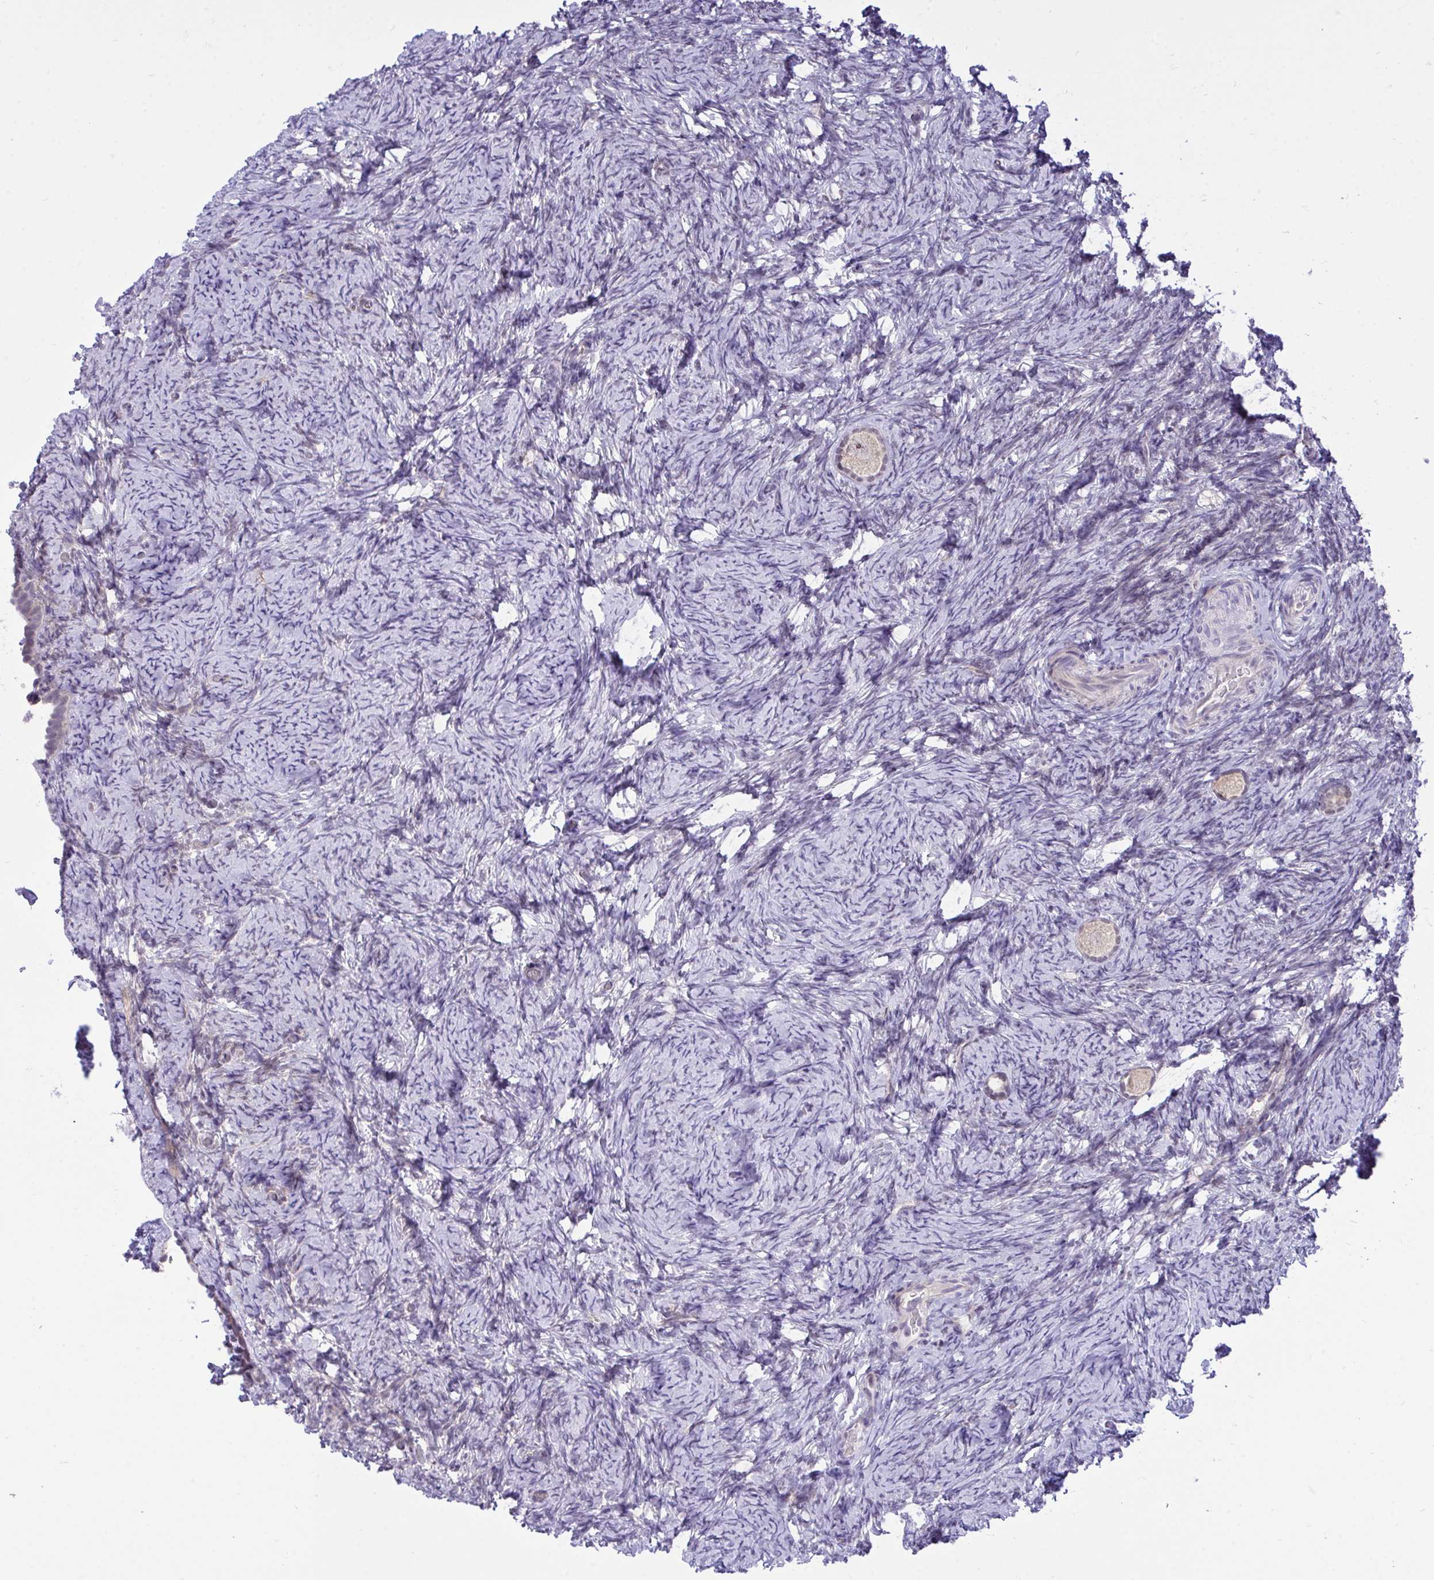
{"staining": {"intensity": "negative", "quantity": "none", "location": "none"}, "tissue": "ovary", "cell_type": "Follicle cells", "image_type": "normal", "snomed": [{"axis": "morphology", "description": "Normal tissue, NOS"}, {"axis": "topography", "description": "Ovary"}], "caption": "This histopathology image is of normal ovary stained with immunohistochemistry (IHC) to label a protein in brown with the nuclei are counter-stained blue. There is no positivity in follicle cells. Nuclei are stained in blue.", "gene": "HMBOX1", "patient": {"sex": "female", "age": 34}}